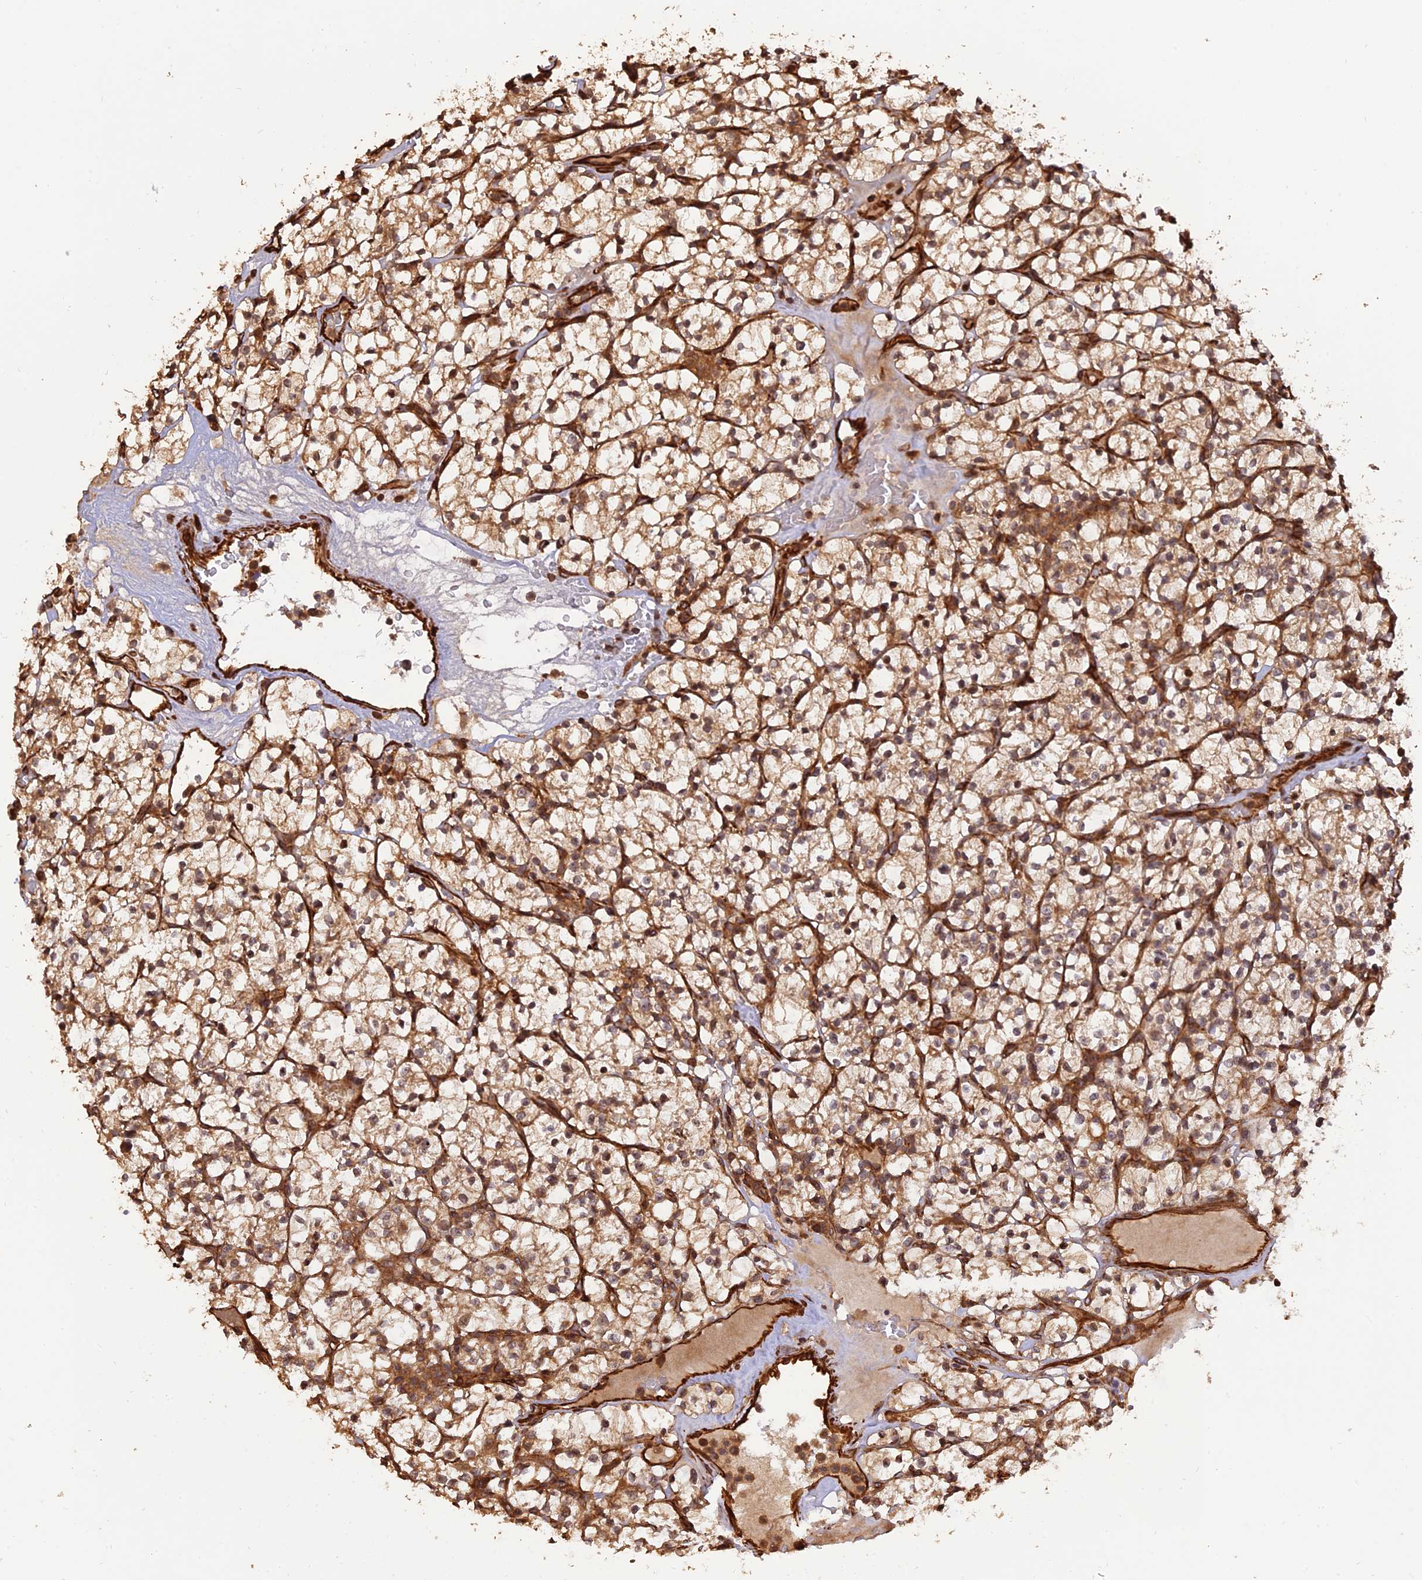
{"staining": {"intensity": "moderate", "quantity": ">75%", "location": "cytoplasmic/membranous"}, "tissue": "renal cancer", "cell_type": "Tumor cells", "image_type": "cancer", "snomed": [{"axis": "morphology", "description": "Adenocarcinoma, NOS"}, {"axis": "topography", "description": "Kidney"}], "caption": "Renal adenocarcinoma was stained to show a protein in brown. There is medium levels of moderate cytoplasmic/membranous positivity in about >75% of tumor cells.", "gene": "CREBL2", "patient": {"sex": "female", "age": 64}}